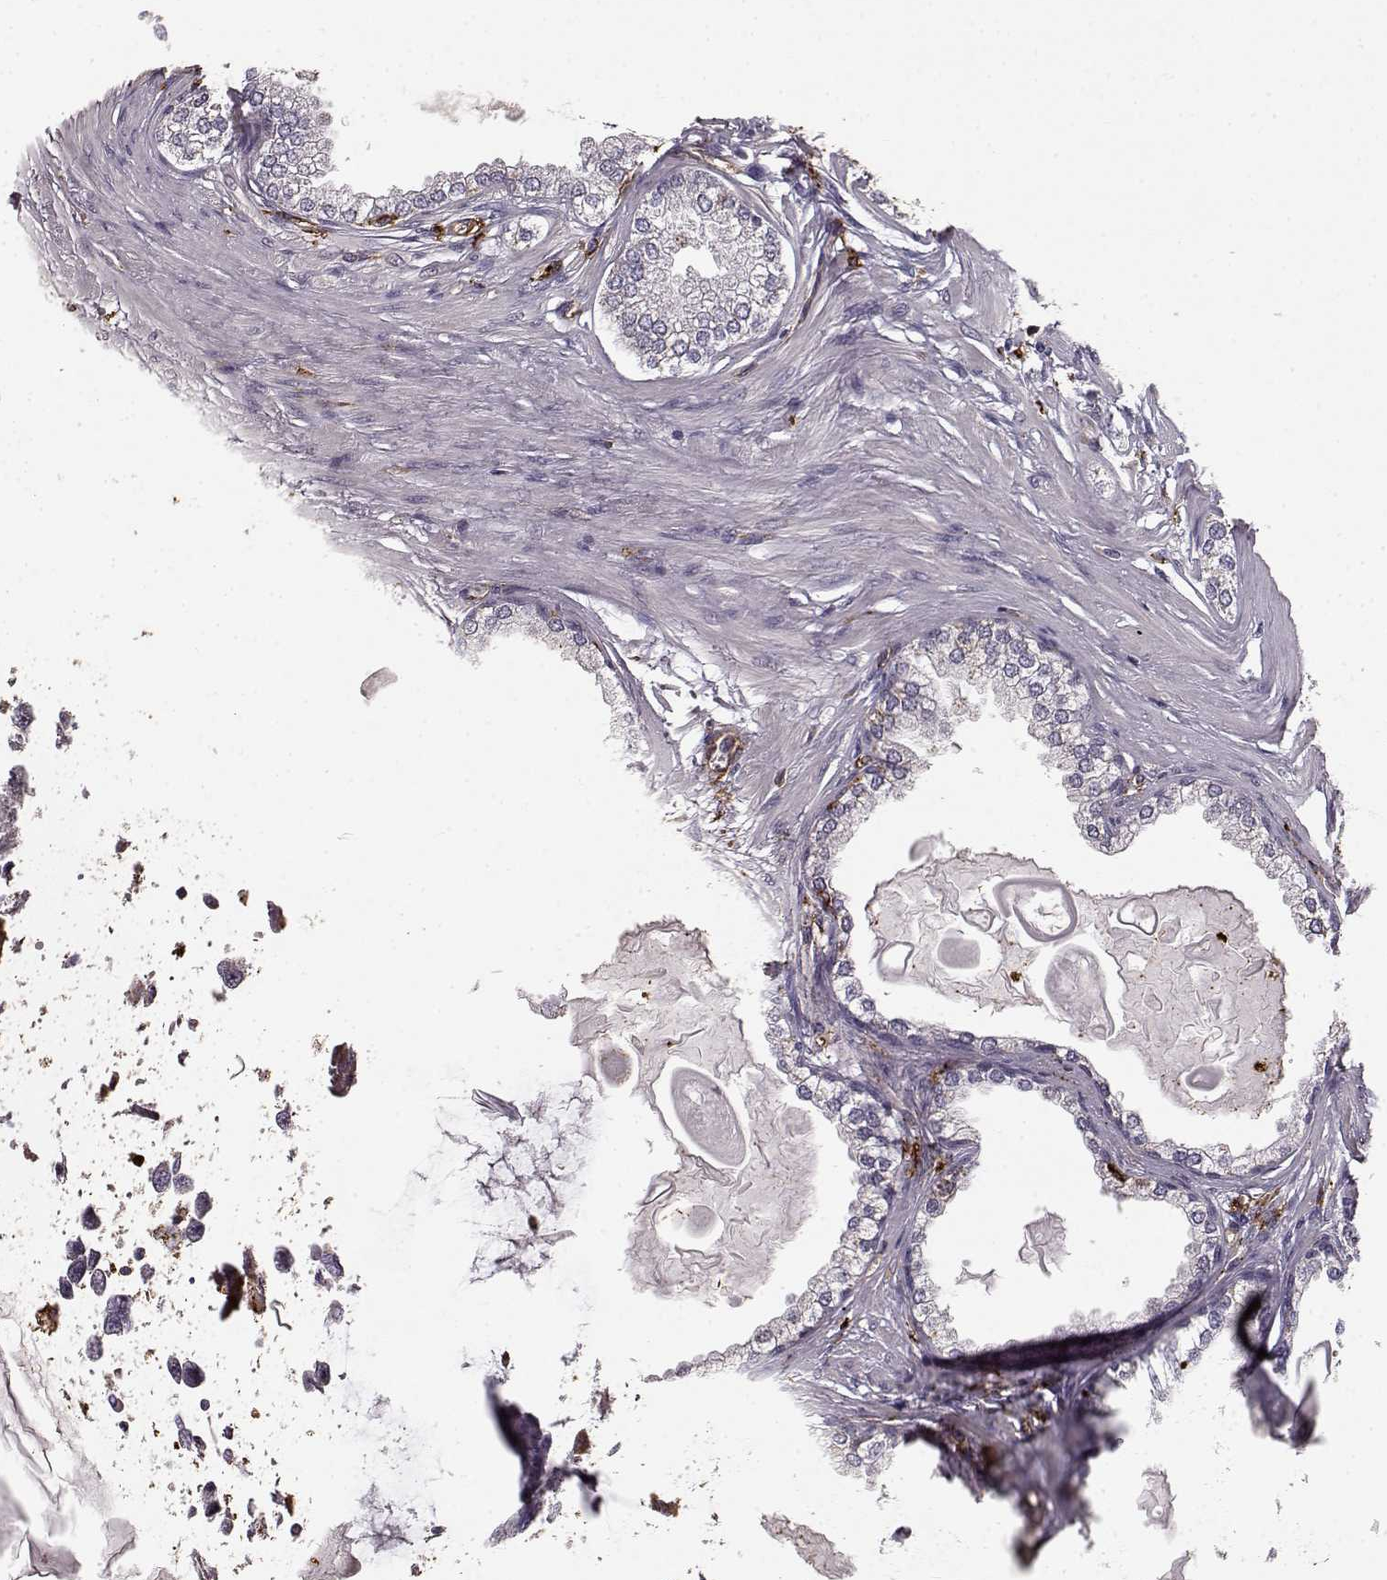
{"staining": {"intensity": "negative", "quantity": "none", "location": "none"}, "tissue": "prostate cancer", "cell_type": "Tumor cells", "image_type": "cancer", "snomed": [{"axis": "morphology", "description": "Normal tissue, NOS"}, {"axis": "morphology", "description": "Adenocarcinoma, High grade"}, {"axis": "topography", "description": "Prostate"}], "caption": "Immunohistochemistry (IHC) of prostate high-grade adenocarcinoma demonstrates no expression in tumor cells.", "gene": "CCNF", "patient": {"sex": "male", "age": 83}}